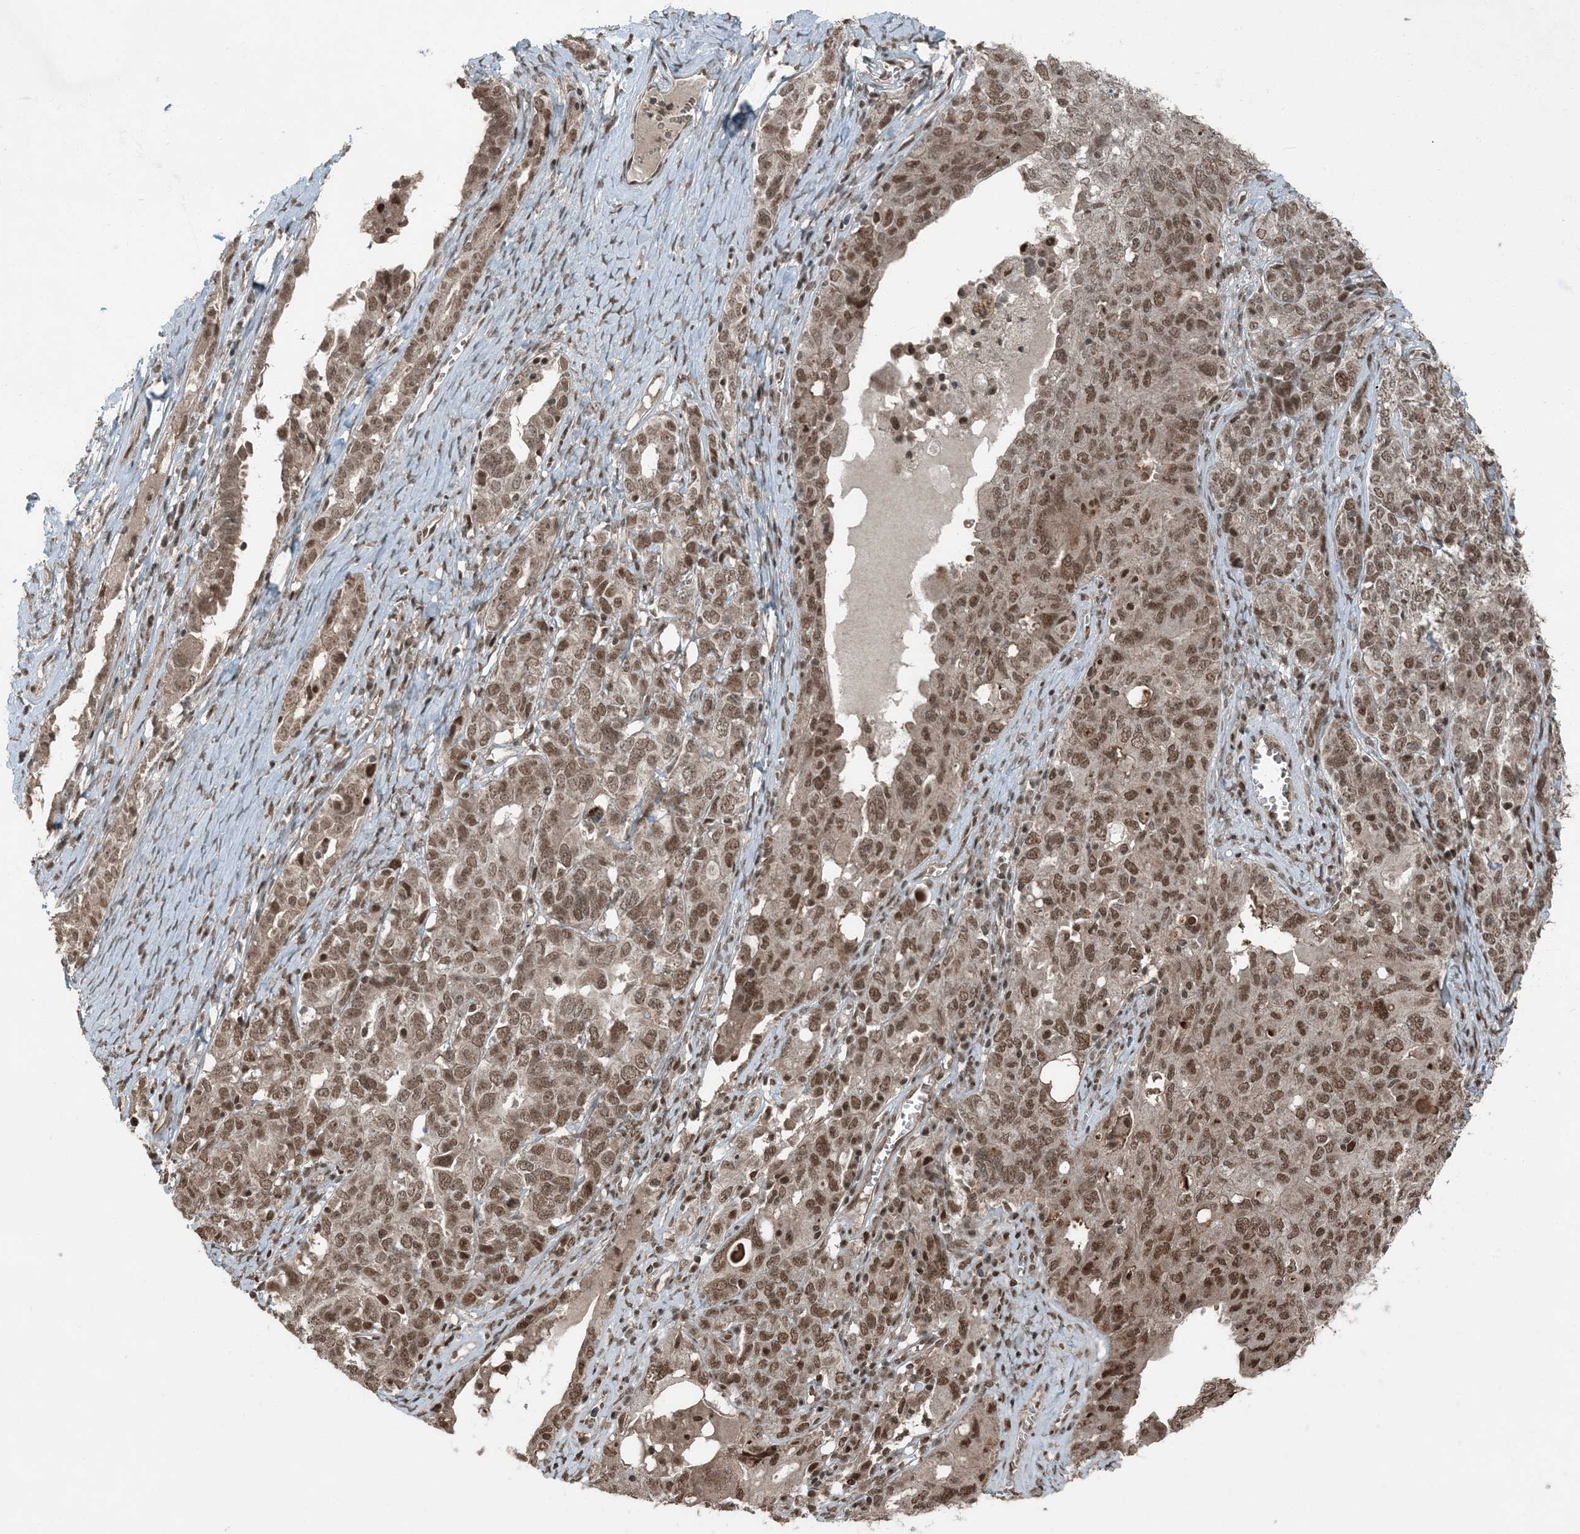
{"staining": {"intensity": "moderate", "quantity": ">75%", "location": "nuclear"}, "tissue": "ovarian cancer", "cell_type": "Tumor cells", "image_type": "cancer", "snomed": [{"axis": "morphology", "description": "Carcinoma, endometroid"}, {"axis": "topography", "description": "Ovary"}], "caption": "Endometroid carcinoma (ovarian) stained for a protein (brown) displays moderate nuclear positive staining in approximately >75% of tumor cells.", "gene": "TRAPPC12", "patient": {"sex": "female", "age": 62}}